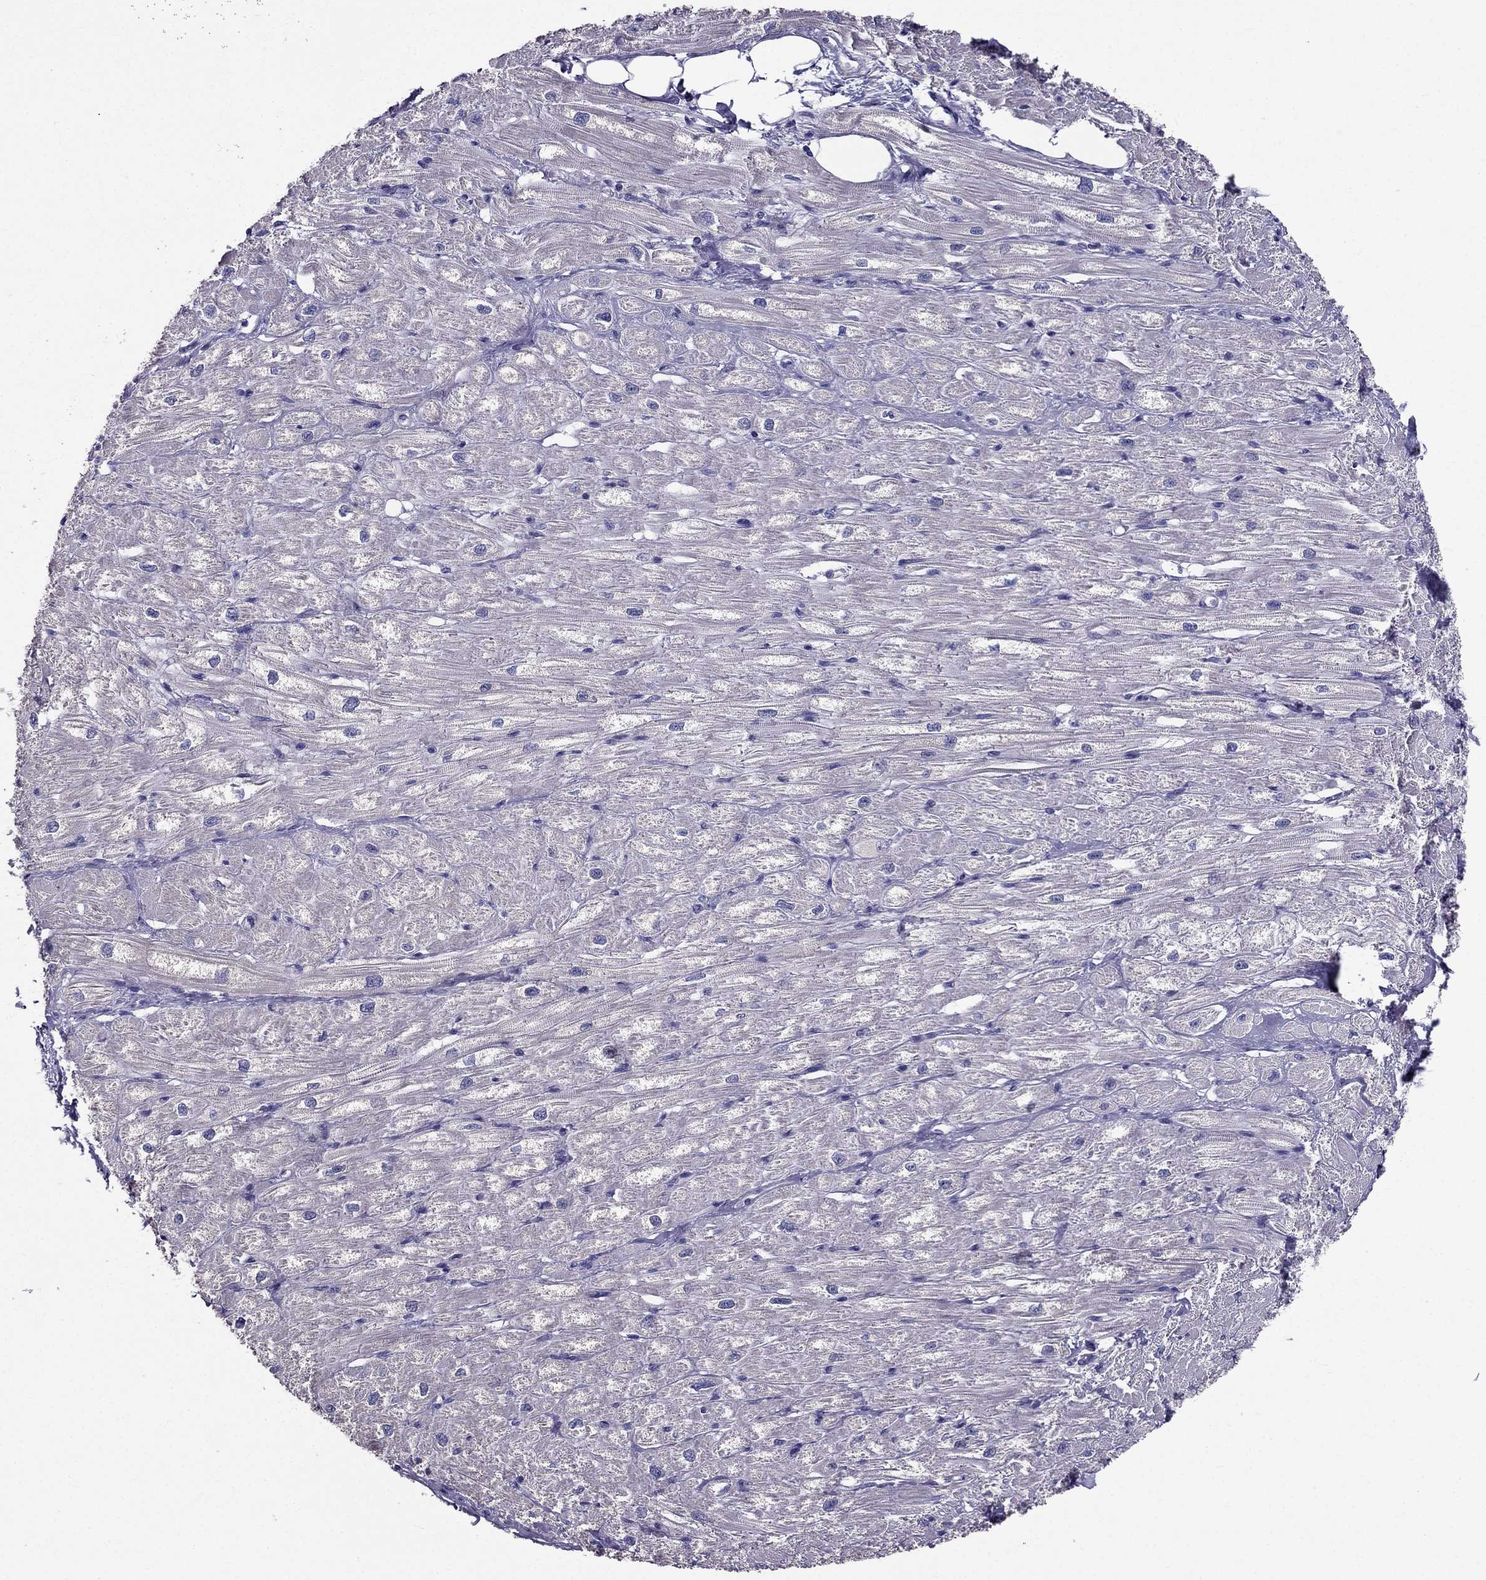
{"staining": {"intensity": "negative", "quantity": "none", "location": "none"}, "tissue": "heart muscle", "cell_type": "Cardiomyocytes", "image_type": "normal", "snomed": [{"axis": "morphology", "description": "Normal tissue, NOS"}, {"axis": "topography", "description": "Heart"}], "caption": "Immunohistochemistry image of benign heart muscle: human heart muscle stained with DAB (3,3'-diaminobenzidine) exhibits no significant protein positivity in cardiomyocytes. The staining was performed using DAB (3,3'-diaminobenzidine) to visualize the protein expression in brown, while the nuclei were stained in blue with hematoxylin (Magnification: 20x).", "gene": "AAK1", "patient": {"sex": "male", "age": 57}}